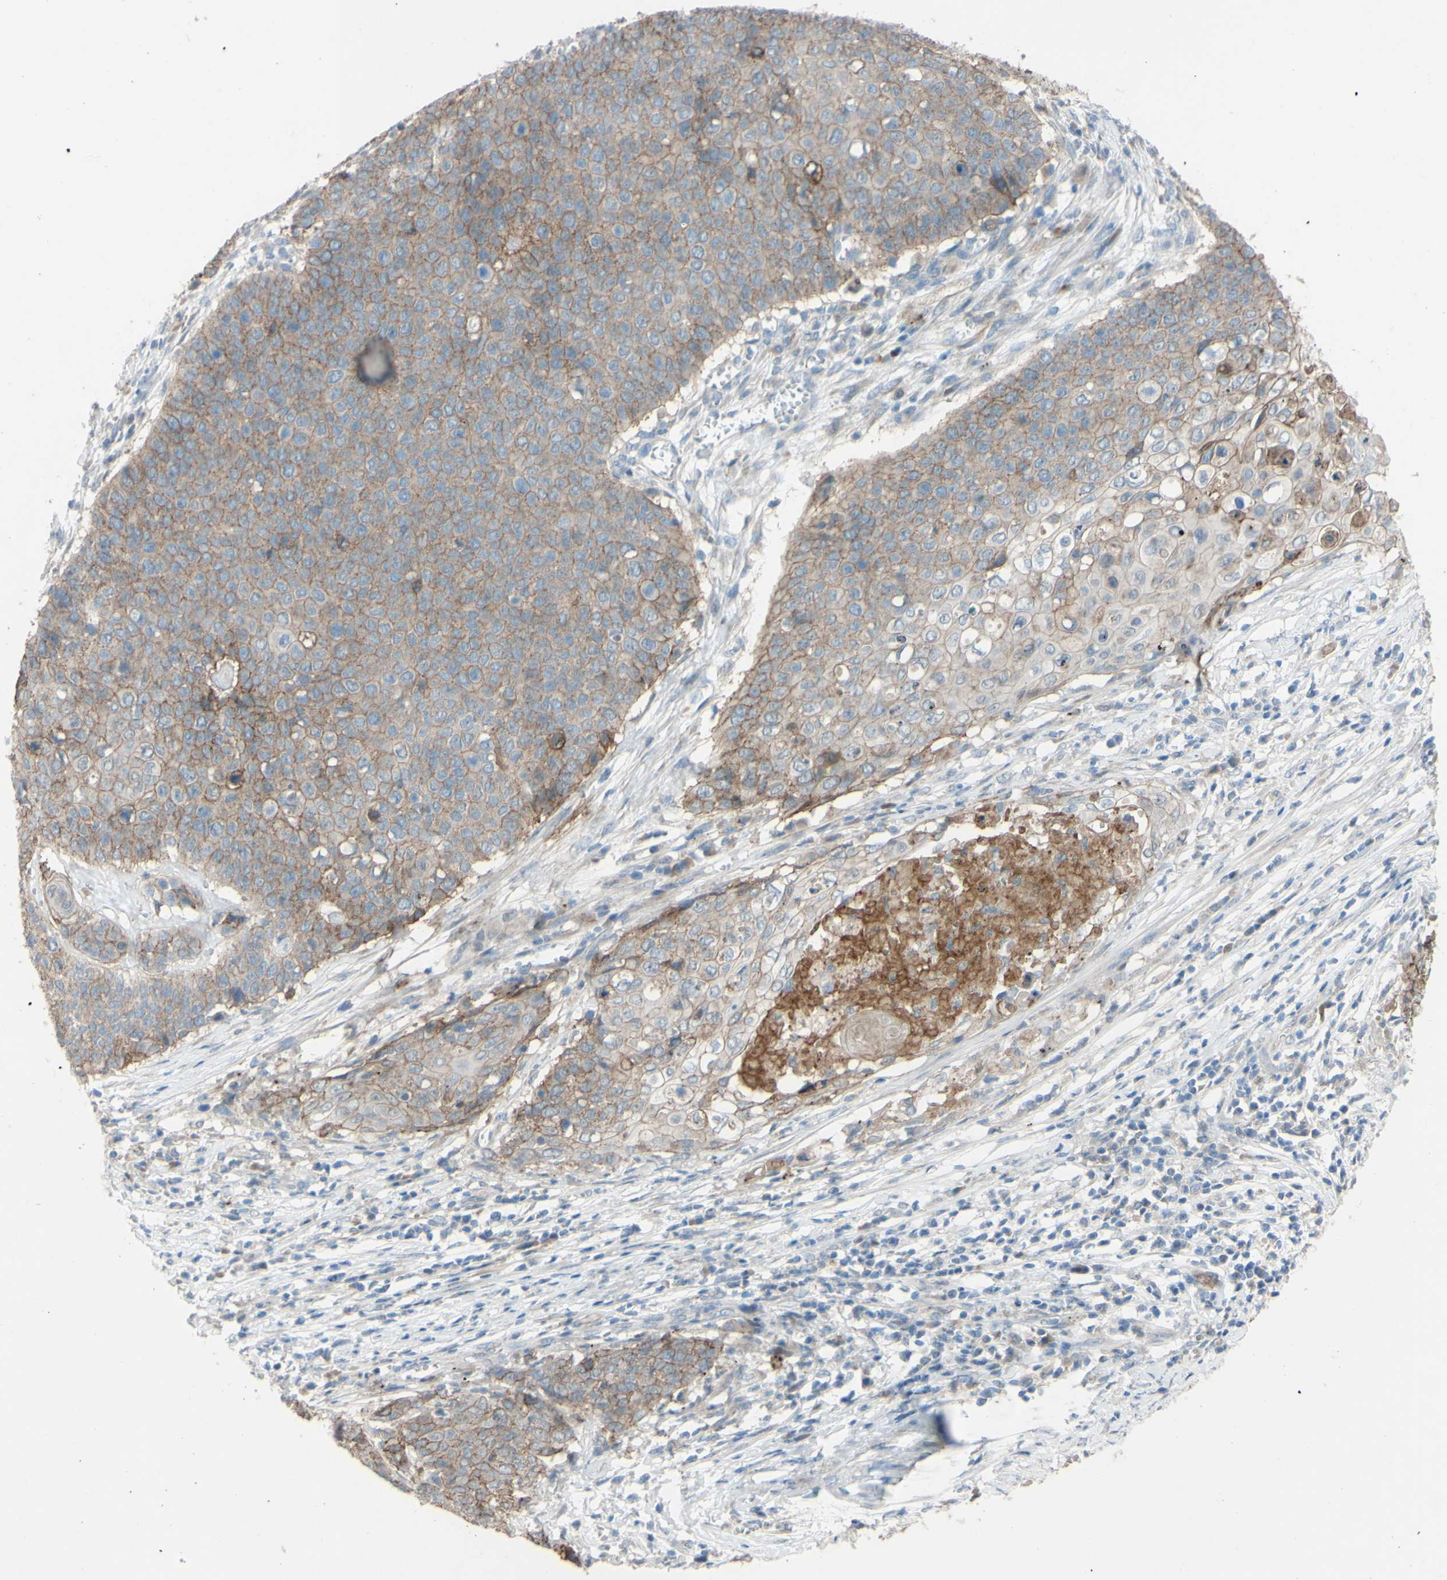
{"staining": {"intensity": "weak", "quantity": ">75%", "location": "cytoplasmic/membranous"}, "tissue": "cervical cancer", "cell_type": "Tumor cells", "image_type": "cancer", "snomed": [{"axis": "morphology", "description": "Squamous cell carcinoma, NOS"}, {"axis": "topography", "description": "Cervix"}], "caption": "A histopathology image of human squamous cell carcinoma (cervical) stained for a protein demonstrates weak cytoplasmic/membranous brown staining in tumor cells. The staining was performed using DAB to visualize the protein expression in brown, while the nuclei were stained in blue with hematoxylin (Magnification: 20x).", "gene": "CDCP1", "patient": {"sex": "female", "age": 39}}